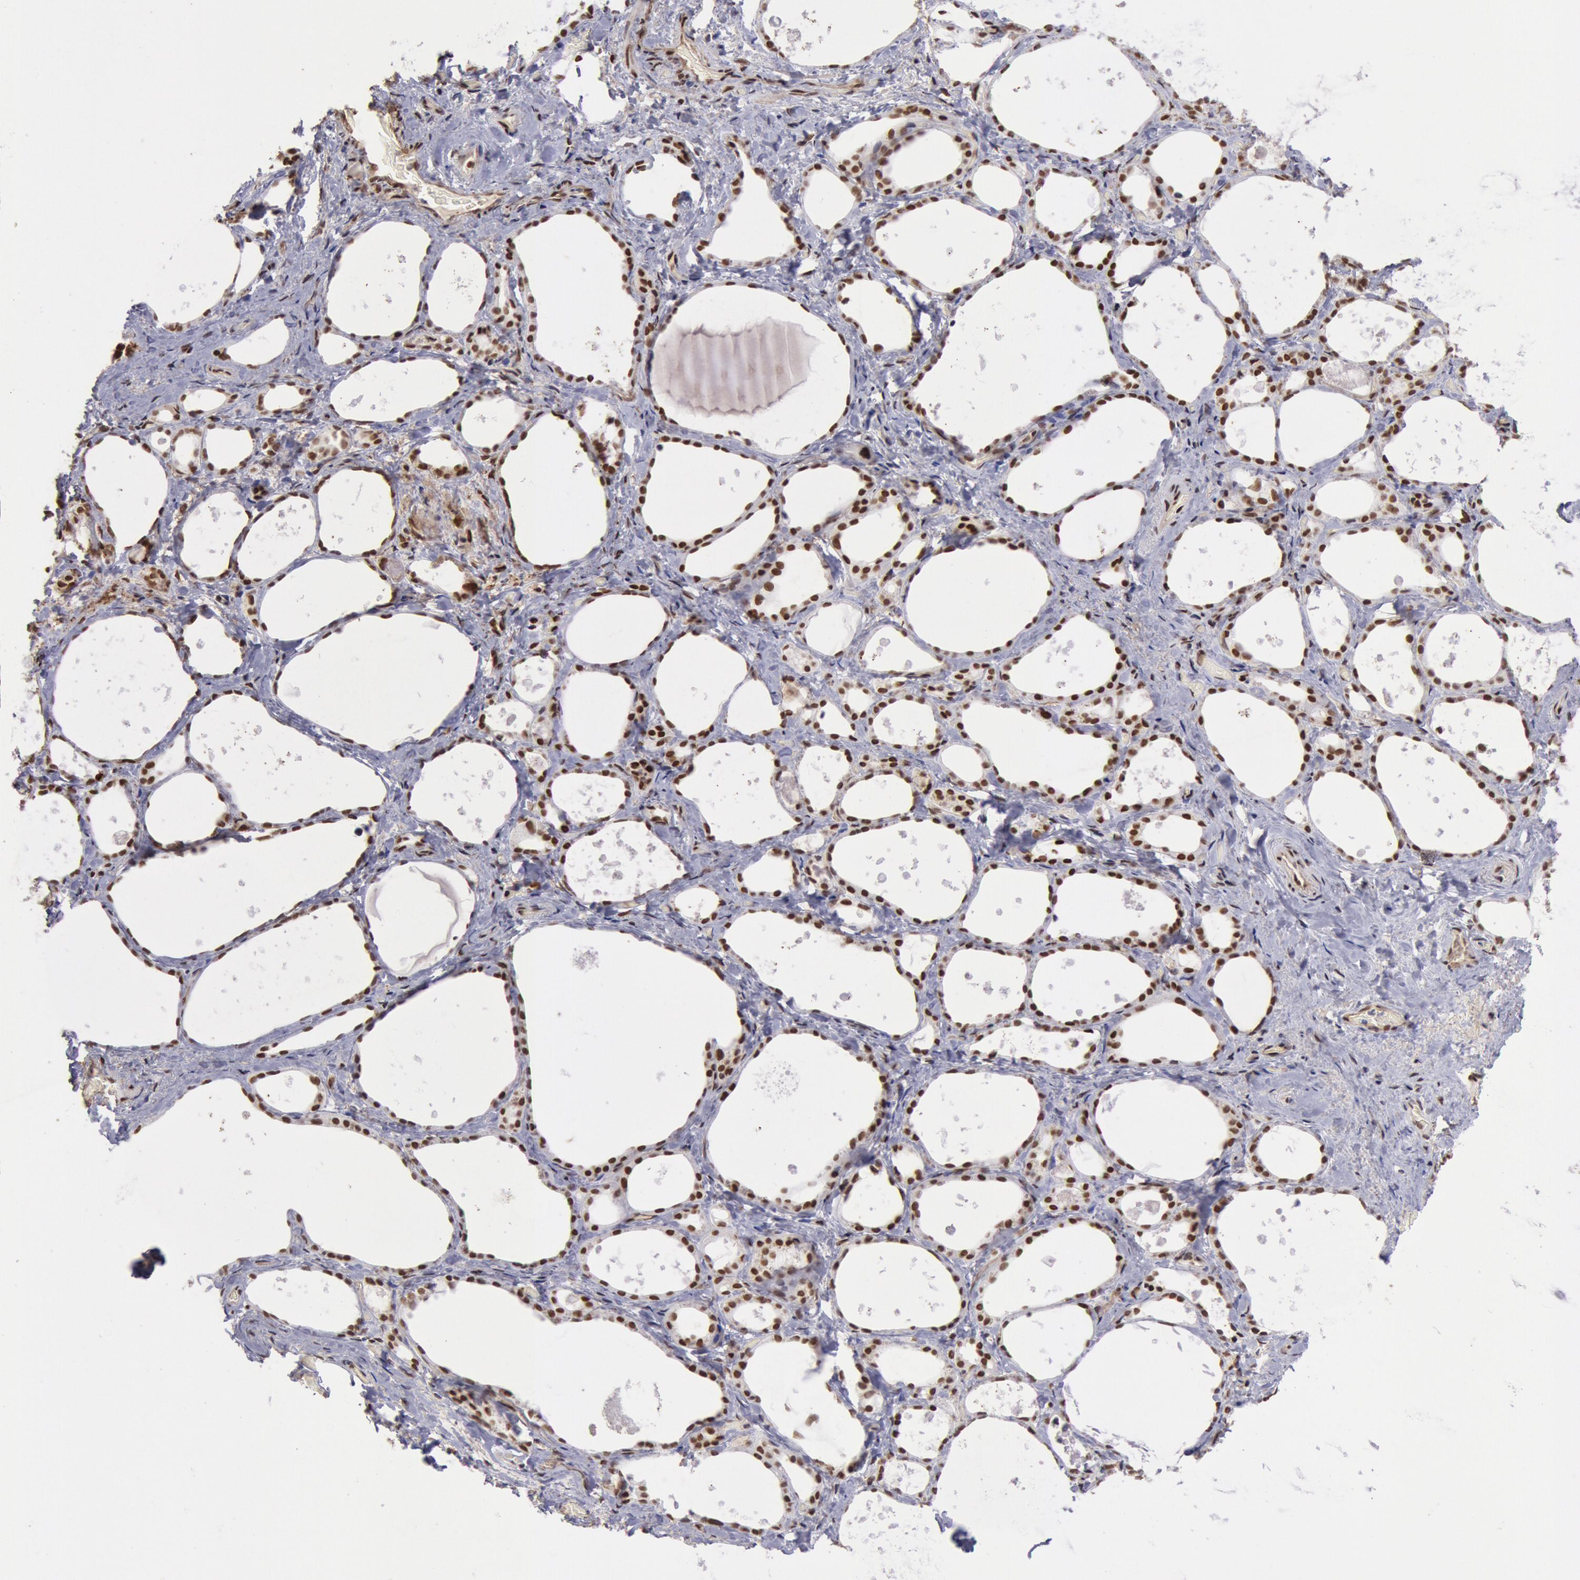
{"staining": {"intensity": "strong", "quantity": ">75%", "location": "nuclear"}, "tissue": "thyroid gland", "cell_type": "Glandular cells", "image_type": "normal", "snomed": [{"axis": "morphology", "description": "Normal tissue, NOS"}, {"axis": "topography", "description": "Thyroid gland"}], "caption": "This micrograph demonstrates IHC staining of benign human thyroid gland, with high strong nuclear positivity in approximately >75% of glandular cells.", "gene": "CDKN2B", "patient": {"sex": "female", "age": 75}}